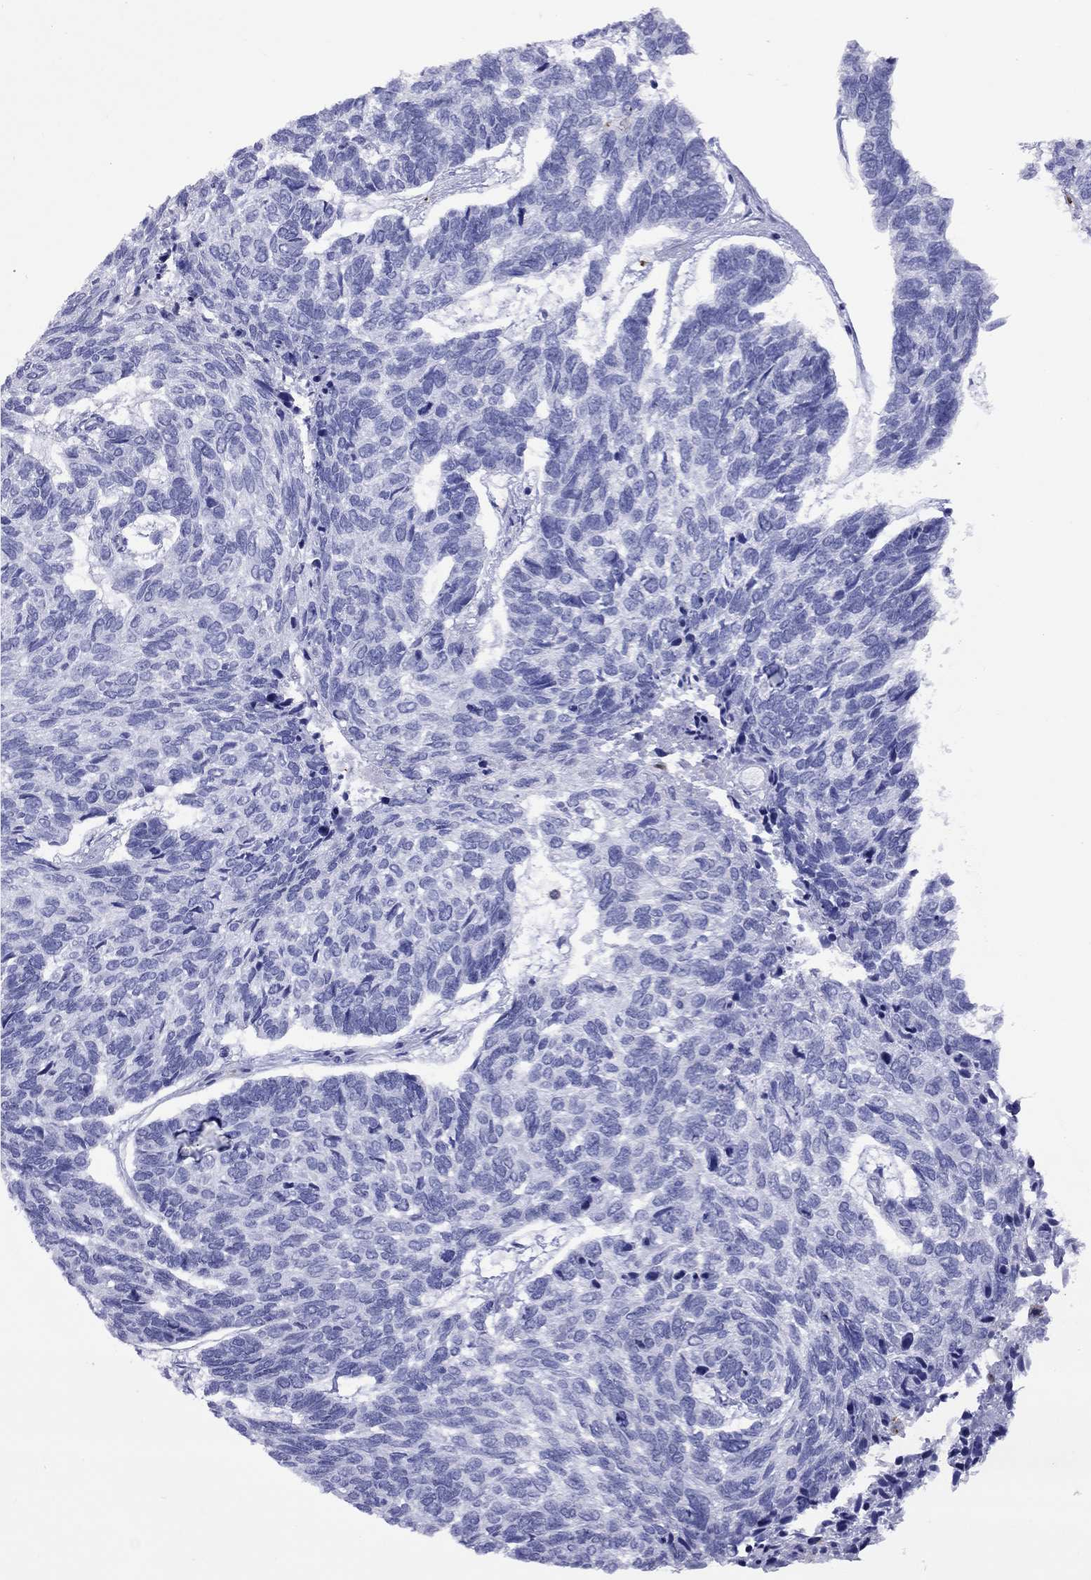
{"staining": {"intensity": "negative", "quantity": "none", "location": "none"}, "tissue": "skin cancer", "cell_type": "Tumor cells", "image_type": "cancer", "snomed": [{"axis": "morphology", "description": "Basal cell carcinoma"}, {"axis": "topography", "description": "Skin"}], "caption": "Histopathology image shows no significant protein positivity in tumor cells of skin cancer.", "gene": "SLAMF1", "patient": {"sex": "female", "age": 65}}